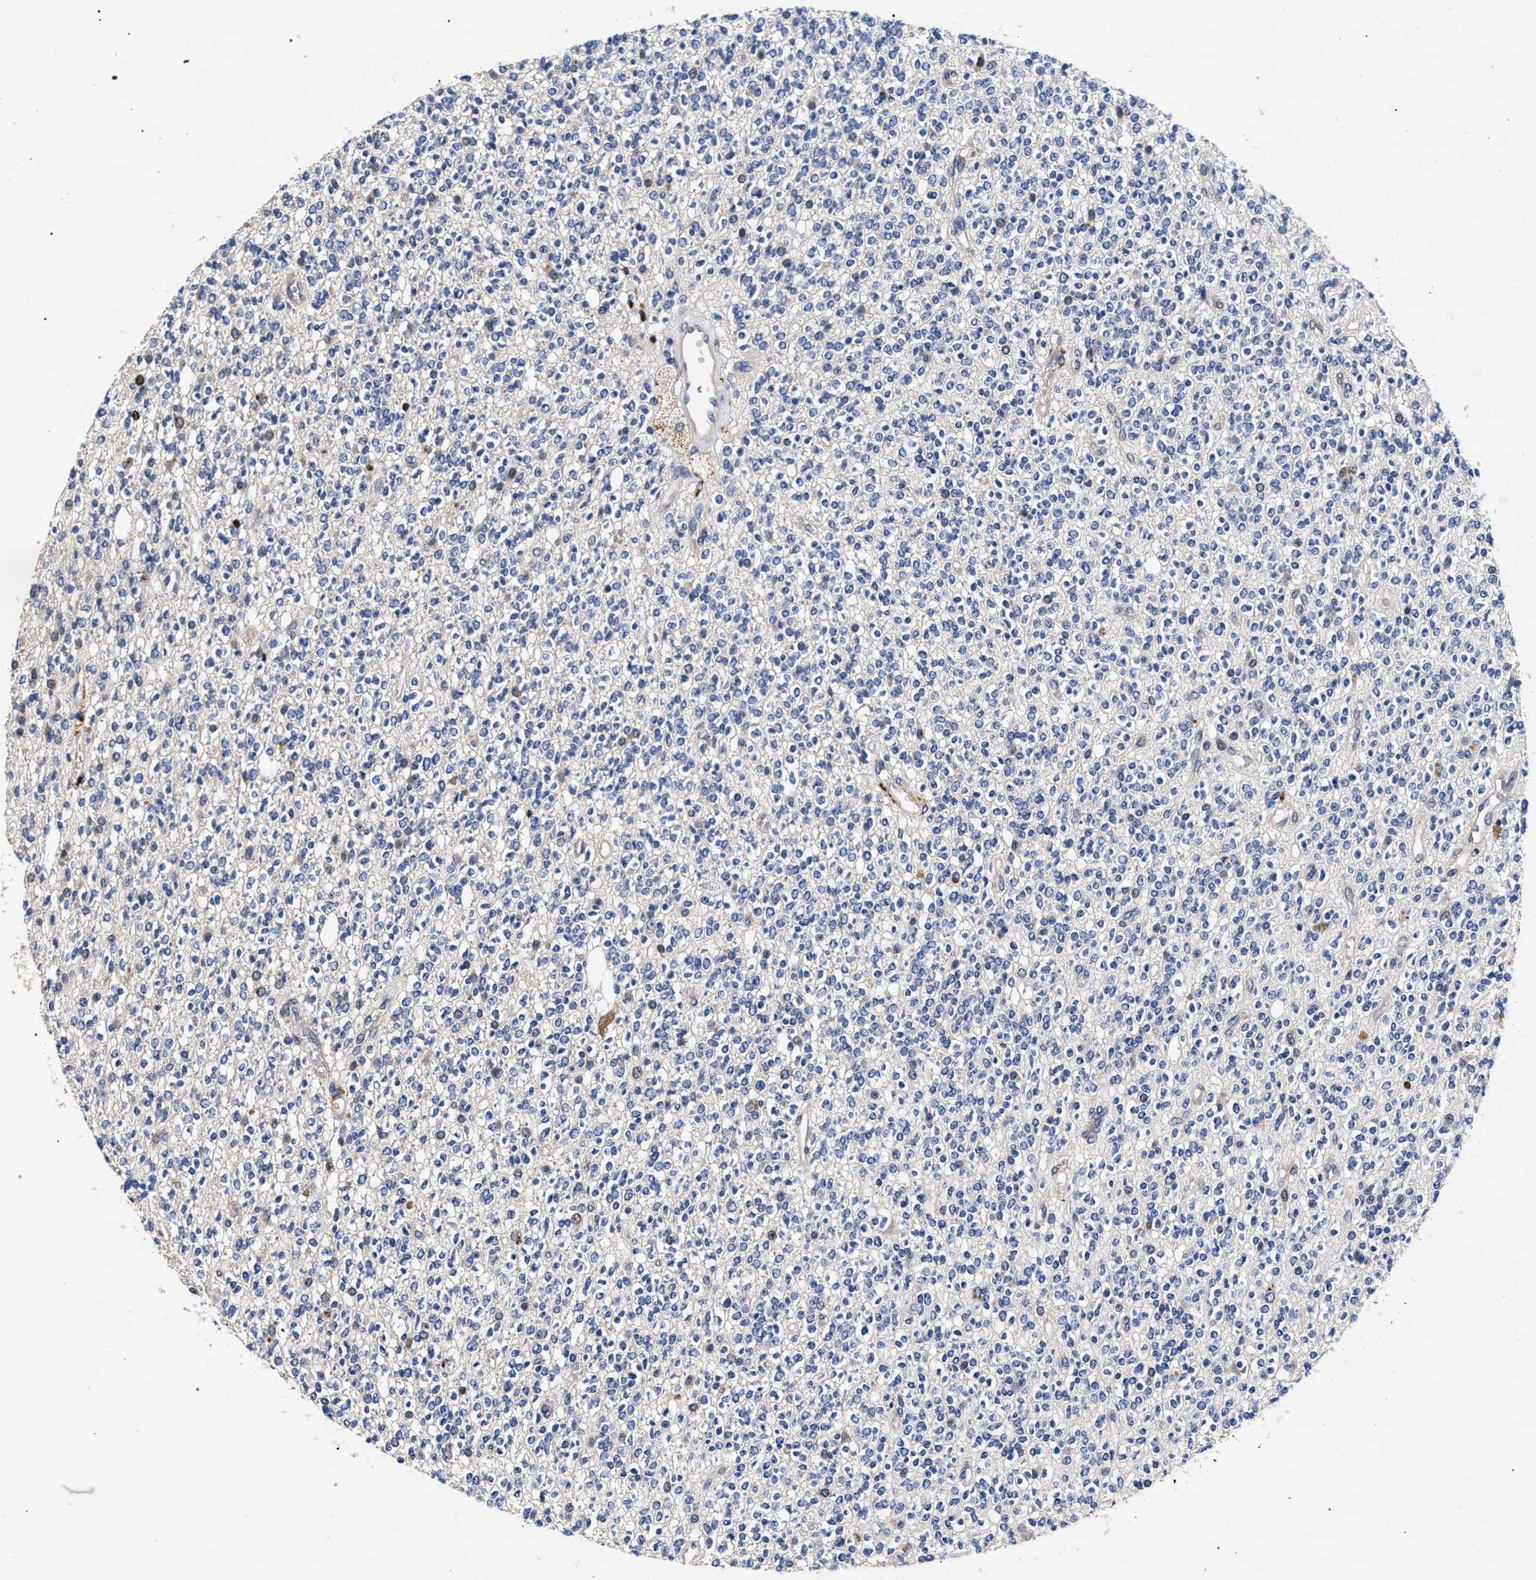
{"staining": {"intensity": "negative", "quantity": "none", "location": "none"}, "tissue": "glioma", "cell_type": "Tumor cells", "image_type": "cancer", "snomed": [{"axis": "morphology", "description": "Glioma, malignant, High grade"}, {"axis": "topography", "description": "Brain"}], "caption": "This is a histopathology image of immunohistochemistry staining of glioma, which shows no positivity in tumor cells.", "gene": "NEK7", "patient": {"sex": "male", "age": 34}}